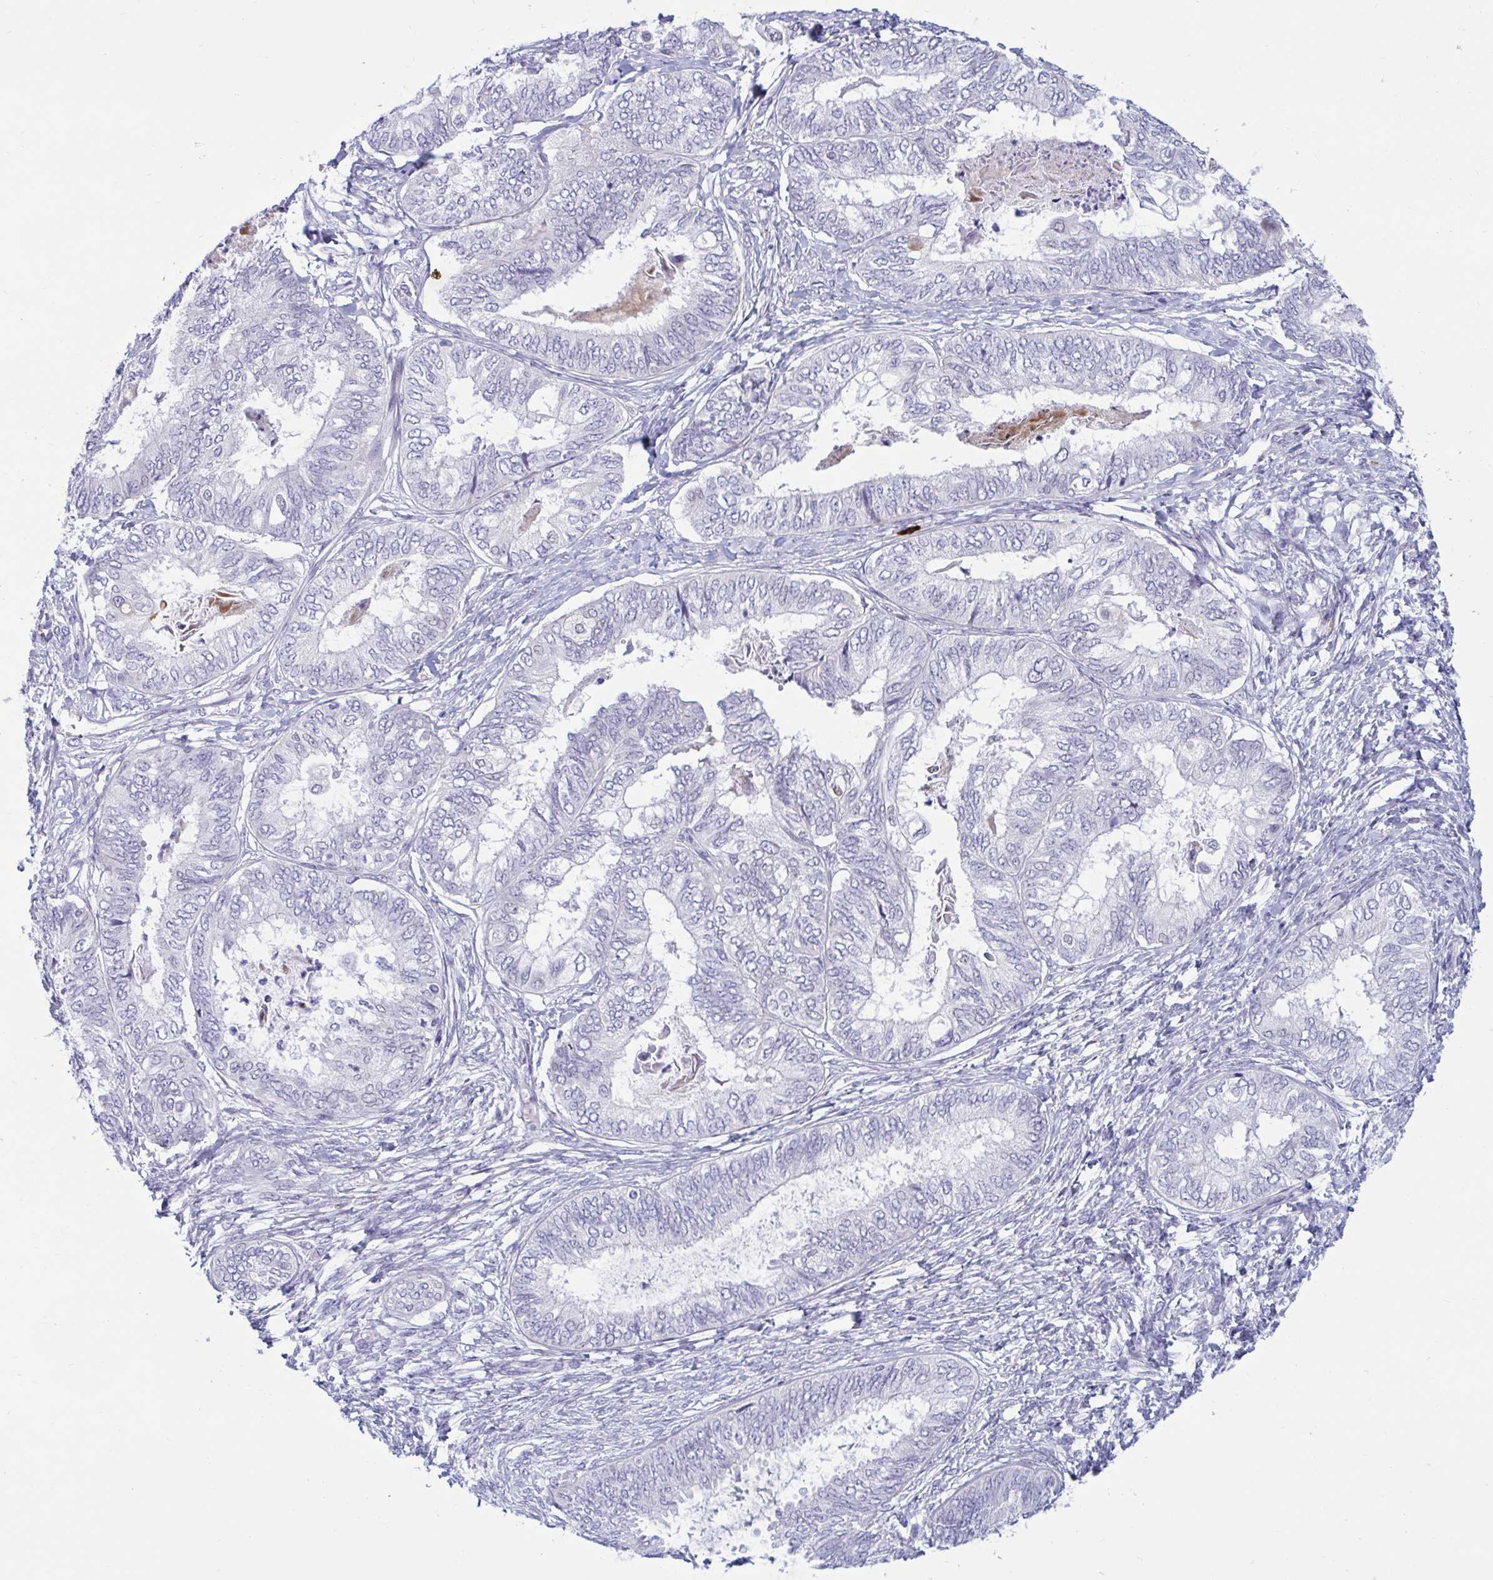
{"staining": {"intensity": "negative", "quantity": "none", "location": "none"}, "tissue": "ovarian cancer", "cell_type": "Tumor cells", "image_type": "cancer", "snomed": [{"axis": "morphology", "description": "Carcinoma, endometroid"}, {"axis": "topography", "description": "Ovary"}], "caption": "Immunohistochemical staining of ovarian cancer (endometroid carcinoma) exhibits no significant staining in tumor cells.", "gene": "FAM219B", "patient": {"sex": "female", "age": 70}}